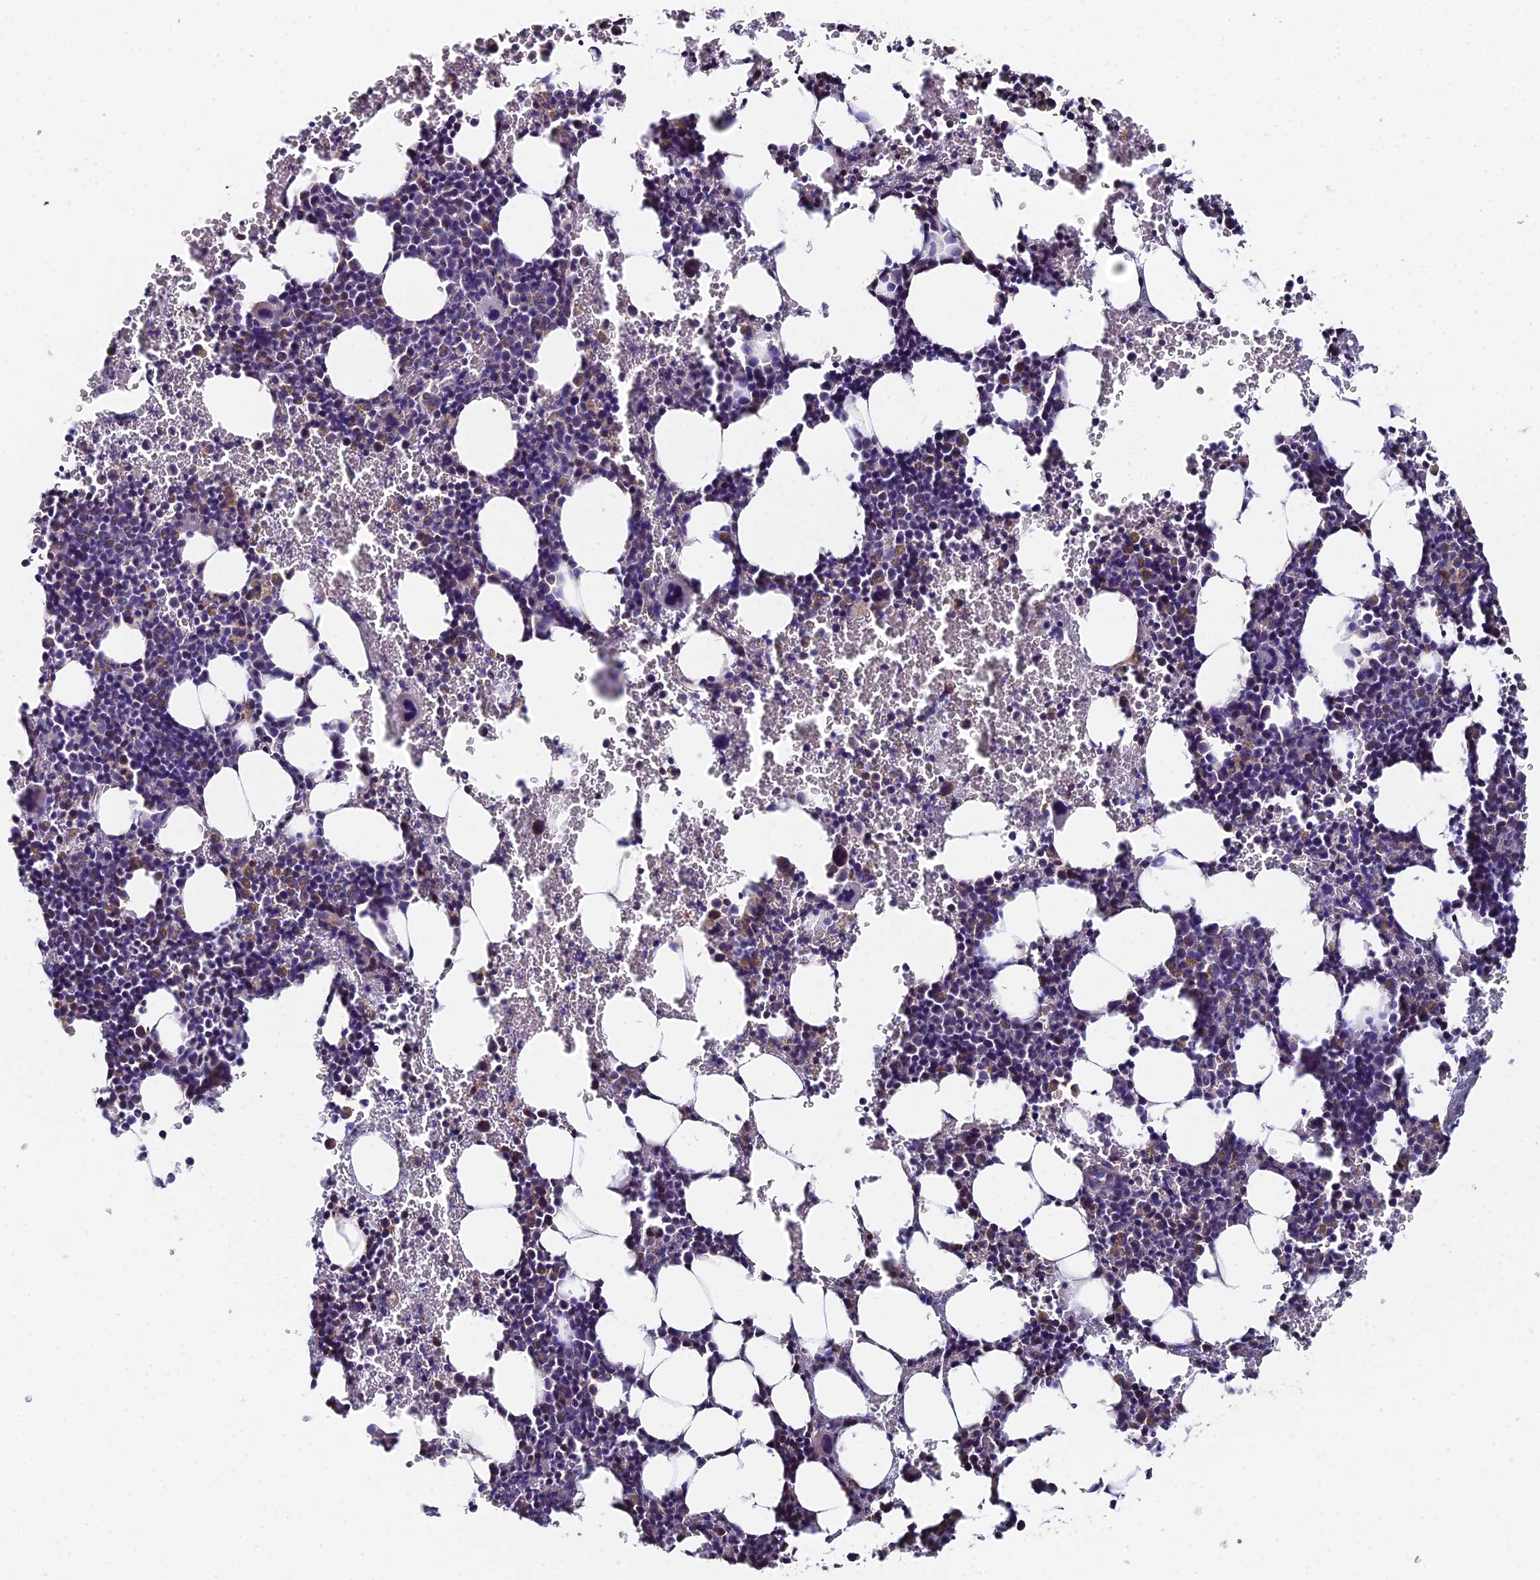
{"staining": {"intensity": "moderate", "quantity": "<25%", "location": "cytoplasmic/membranous"}, "tissue": "bone marrow", "cell_type": "Hematopoietic cells", "image_type": "normal", "snomed": [{"axis": "morphology", "description": "Normal tissue, NOS"}, {"axis": "topography", "description": "Bone marrow"}], "caption": "Immunohistochemistry (IHC) (DAB) staining of normal bone marrow shows moderate cytoplasmic/membranous protein positivity in approximately <25% of hematopoietic cells.", "gene": "SPOCK2", "patient": {"sex": "male", "age": 41}}